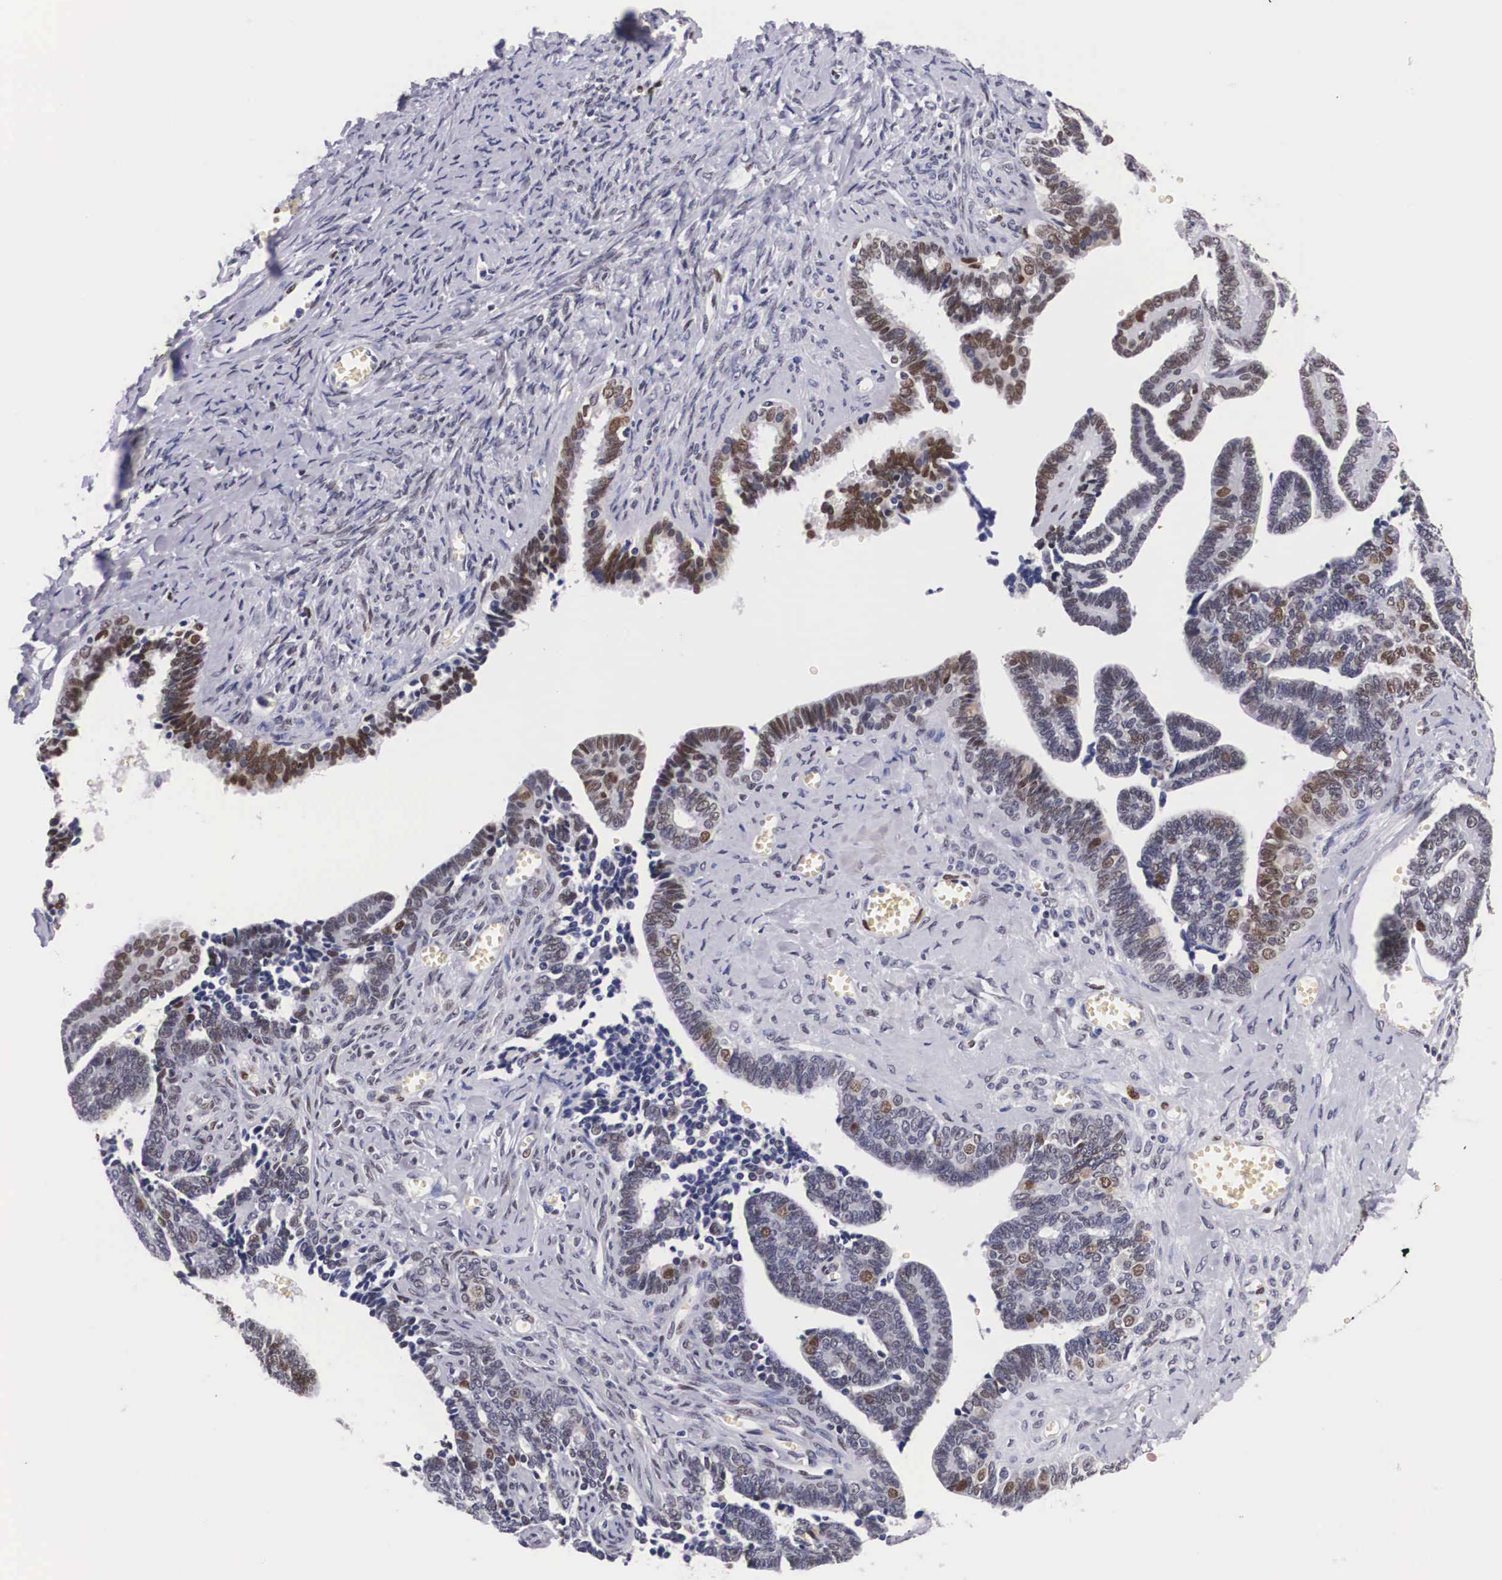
{"staining": {"intensity": "moderate", "quantity": "25%-75%", "location": "nuclear"}, "tissue": "ovarian cancer", "cell_type": "Tumor cells", "image_type": "cancer", "snomed": [{"axis": "morphology", "description": "Cystadenocarcinoma, serous, NOS"}, {"axis": "topography", "description": "Ovary"}], "caption": "Immunohistochemistry (DAB) staining of human ovarian cancer (serous cystadenocarcinoma) shows moderate nuclear protein expression in about 25%-75% of tumor cells.", "gene": "KHDRBS3", "patient": {"sex": "female", "age": 71}}